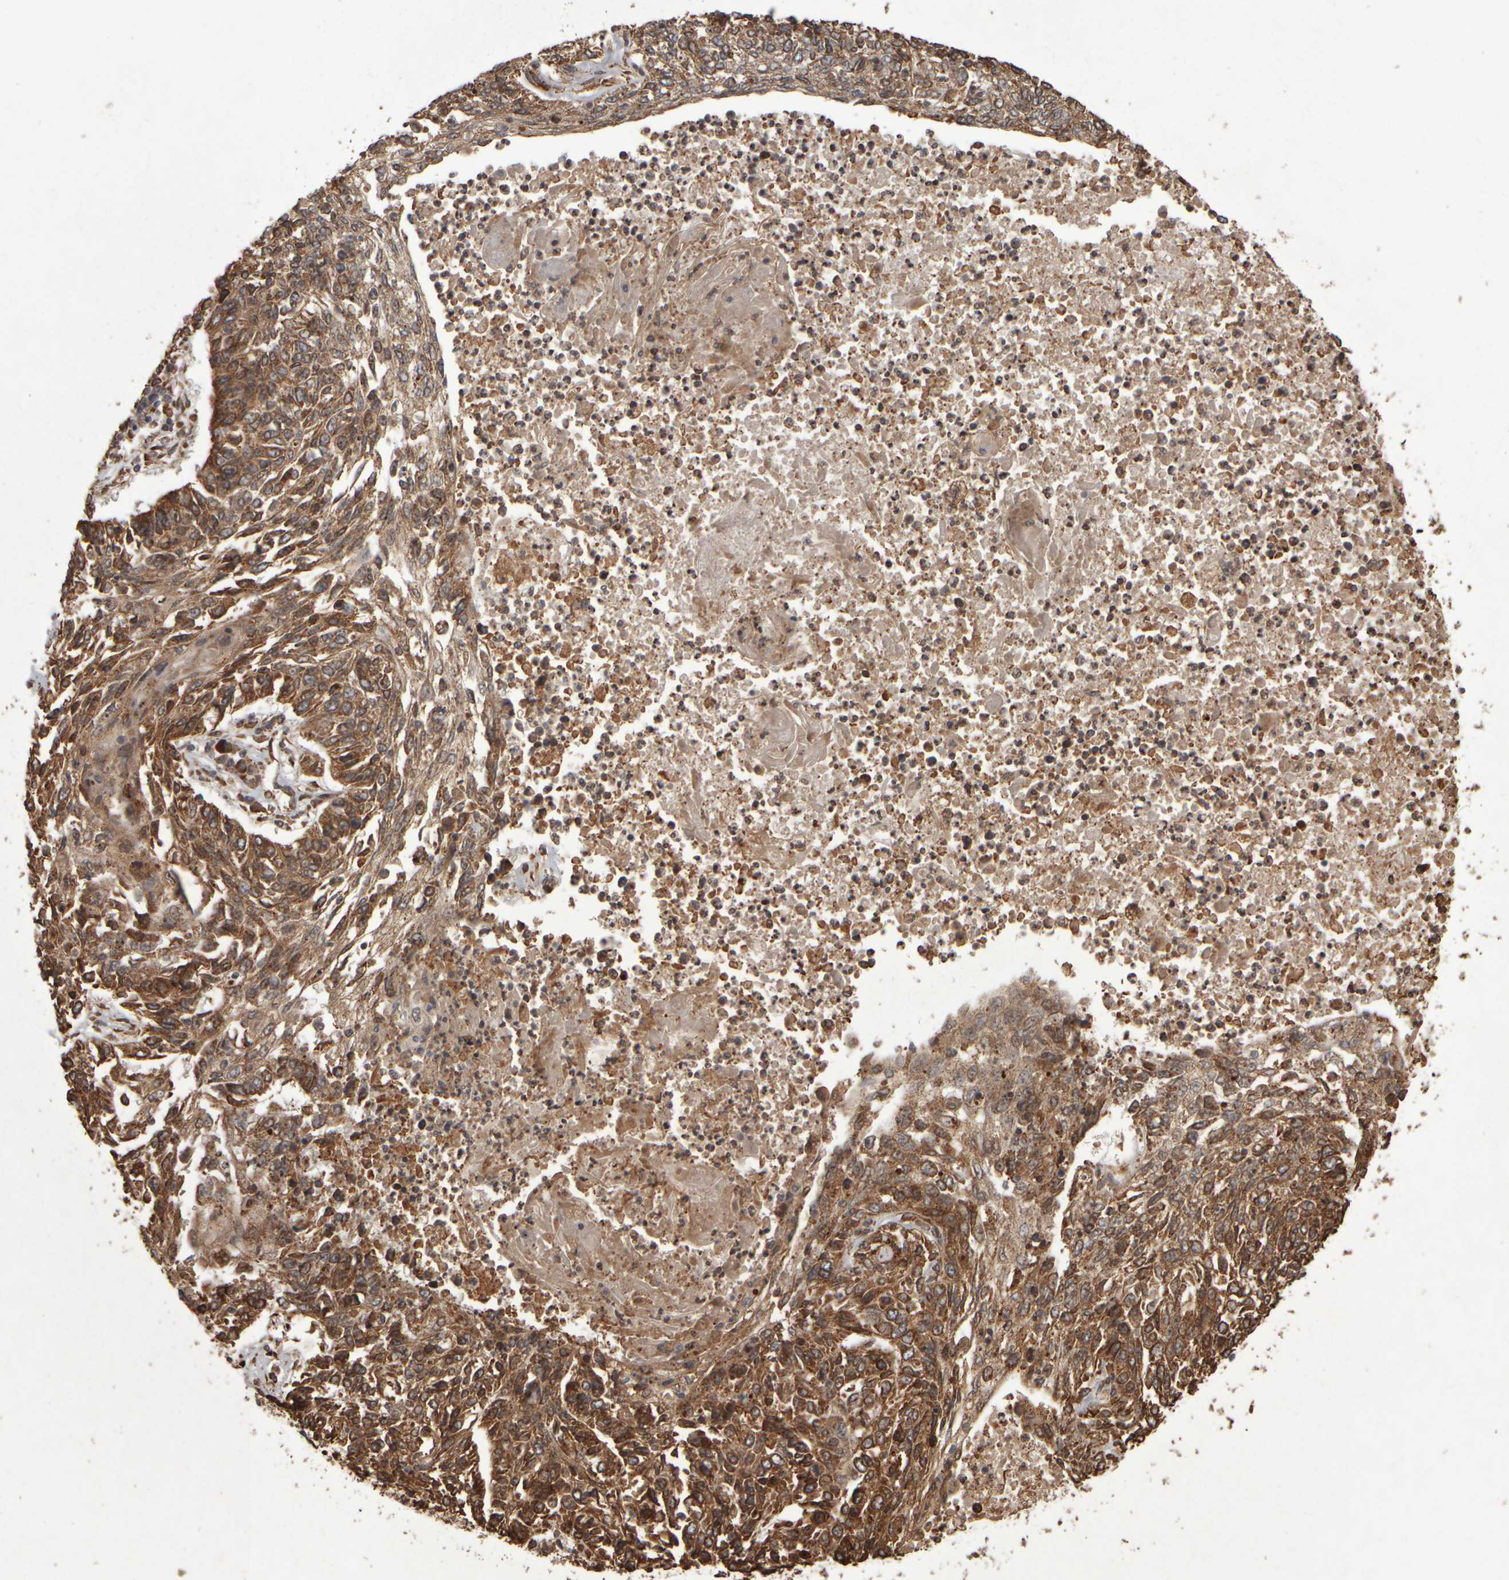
{"staining": {"intensity": "moderate", "quantity": ">75%", "location": "cytoplasmic/membranous"}, "tissue": "lung cancer", "cell_type": "Tumor cells", "image_type": "cancer", "snomed": [{"axis": "morphology", "description": "Normal tissue, NOS"}, {"axis": "morphology", "description": "Squamous cell carcinoma, NOS"}, {"axis": "topography", "description": "Cartilage tissue"}, {"axis": "topography", "description": "Bronchus"}, {"axis": "topography", "description": "Lung"}], "caption": "Approximately >75% of tumor cells in human lung squamous cell carcinoma demonstrate moderate cytoplasmic/membranous protein expression as visualized by brown immunohistochemical staining.", "gene": "AGBL3", "patient": {"sex": "female", "age": 49}}